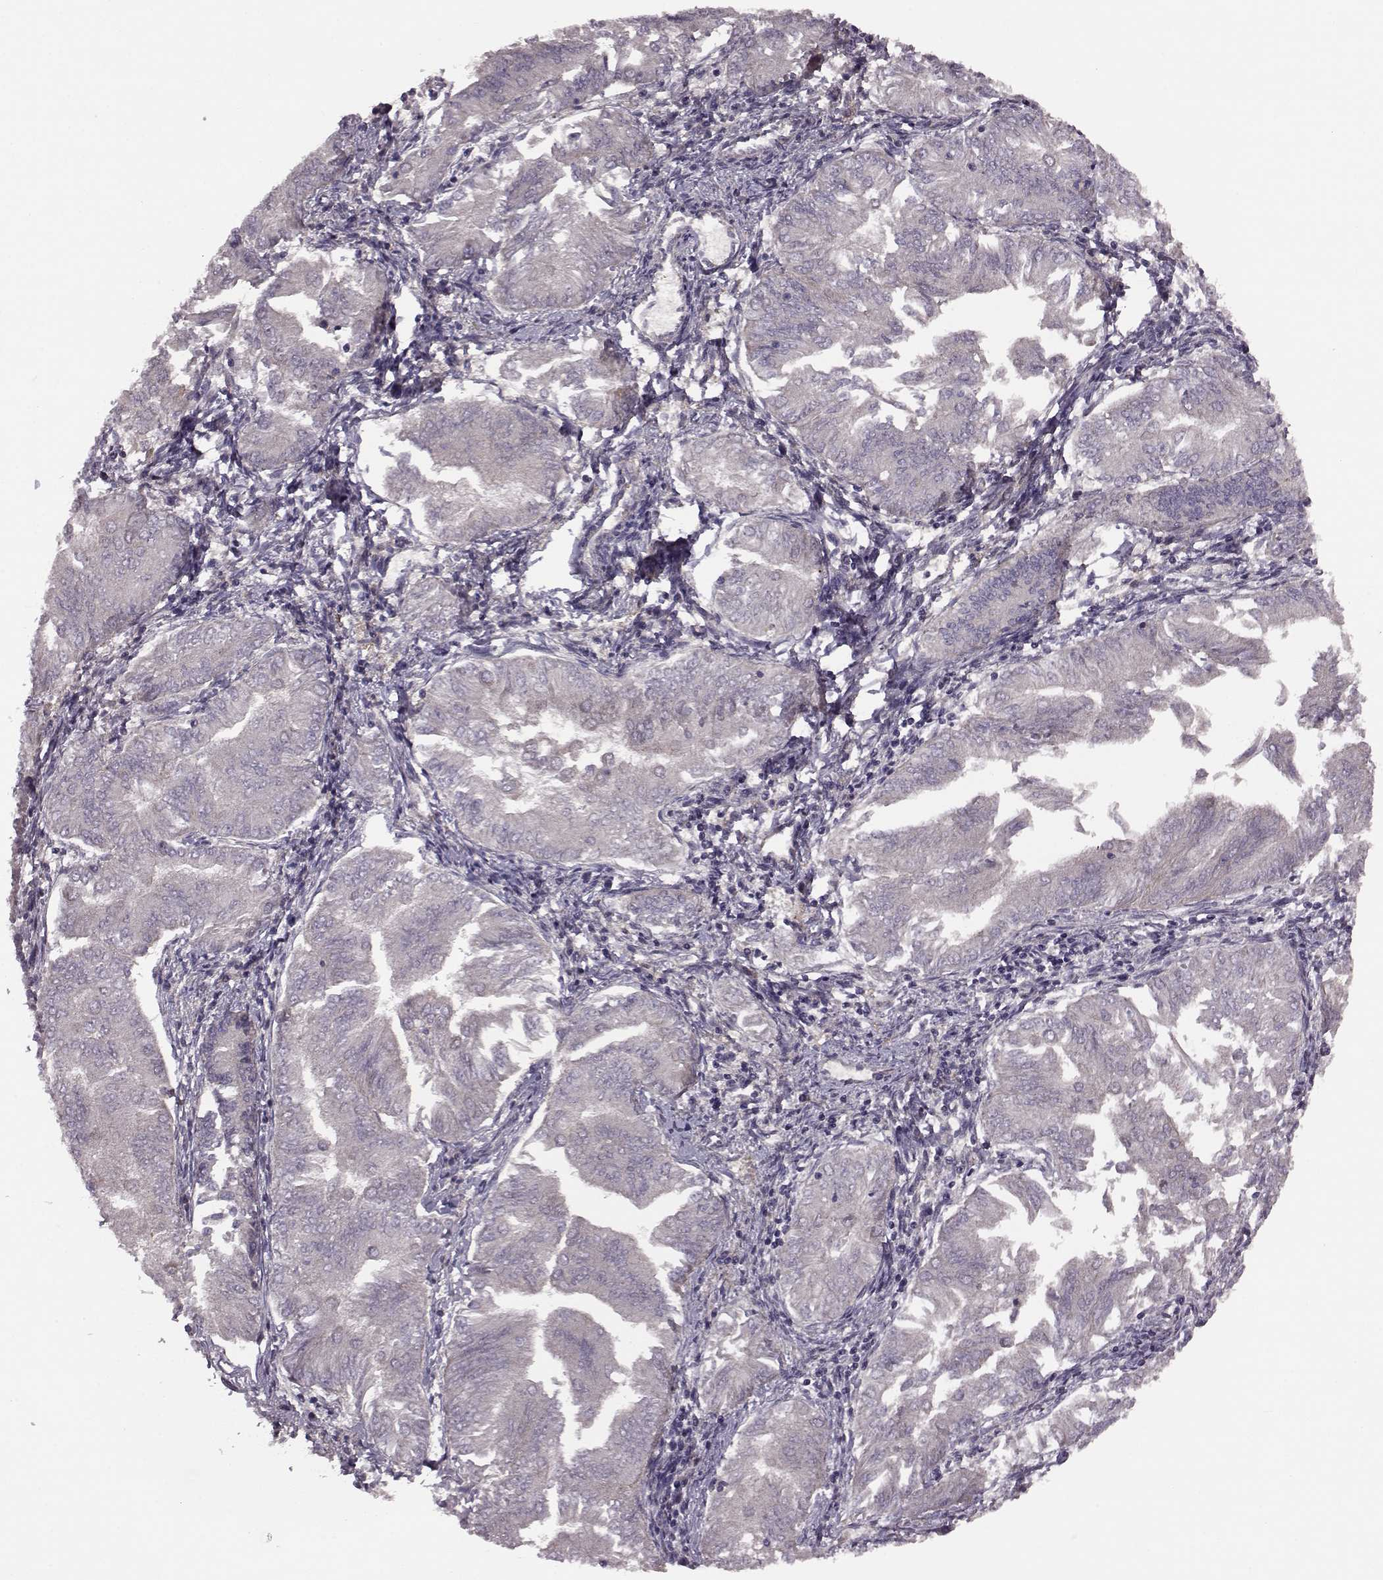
{"staining": {"intensity": "weak", "quantity": "25%-75%", "location": "cytoplasmic/membranous"}, "tissue": "endometrial cancer", "cell_type": "Tumor cells", "image_type": "cancer", "snomed": [{"axis": "morphology", "description": "Adenocarcinoma, NOS"}, {"axis": "topography", "description": "Endometrium"}], "caption": "The photomicrograph shows immunohistochemical staining of endometrial cancer. There is weak cytoplasmic/membranous positivity is seen in about 25%-75% of tumor cells.", "gene": "FNIP2", "patient": {"sex": "female", "age": 53}}